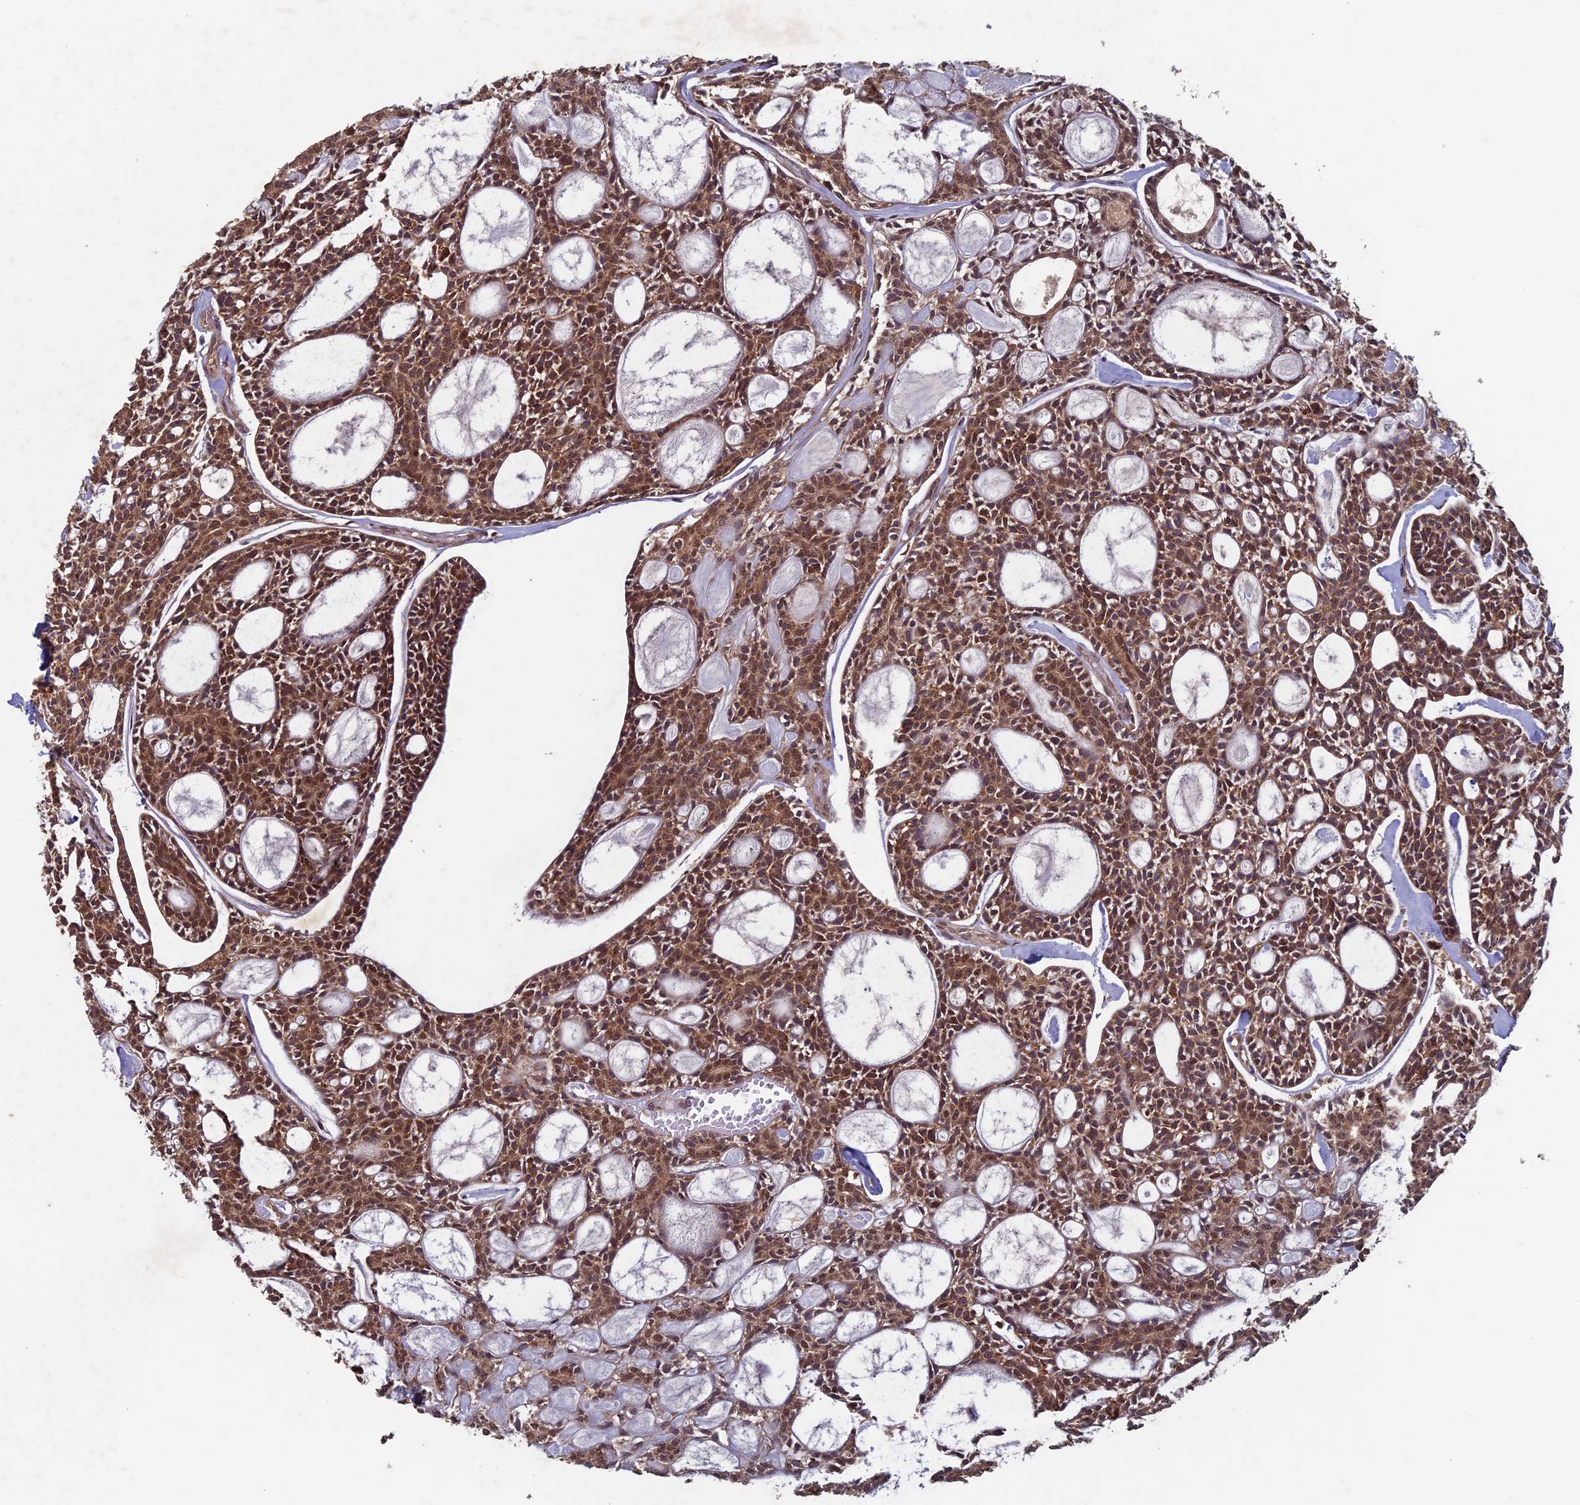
{"staining": {"intensity": "moderate", "quantity": ">75%", "location": "cytoplasmic/membranous,nuclear"}, "tissue": "head and neck cancer", "cell_type": "Tumor cells", "image_type": "cancer", "snomed": [{"axis": "morphology", "description": "Adenocarcinoma, NOS"}, {"axis": "topography", "description": "Salivary gland"}, {"axis": "topography", "description": "Head-Neck"}], "caption": "A histopathology image of human head and neck cancer (adenocarcinoma) stained for a protein reveals moderate cytoplasmic/membranous and nuclear brown staining in tumor cells.", "gene": "RCCD1", "patient": {"sex": "male", "age": 55}}